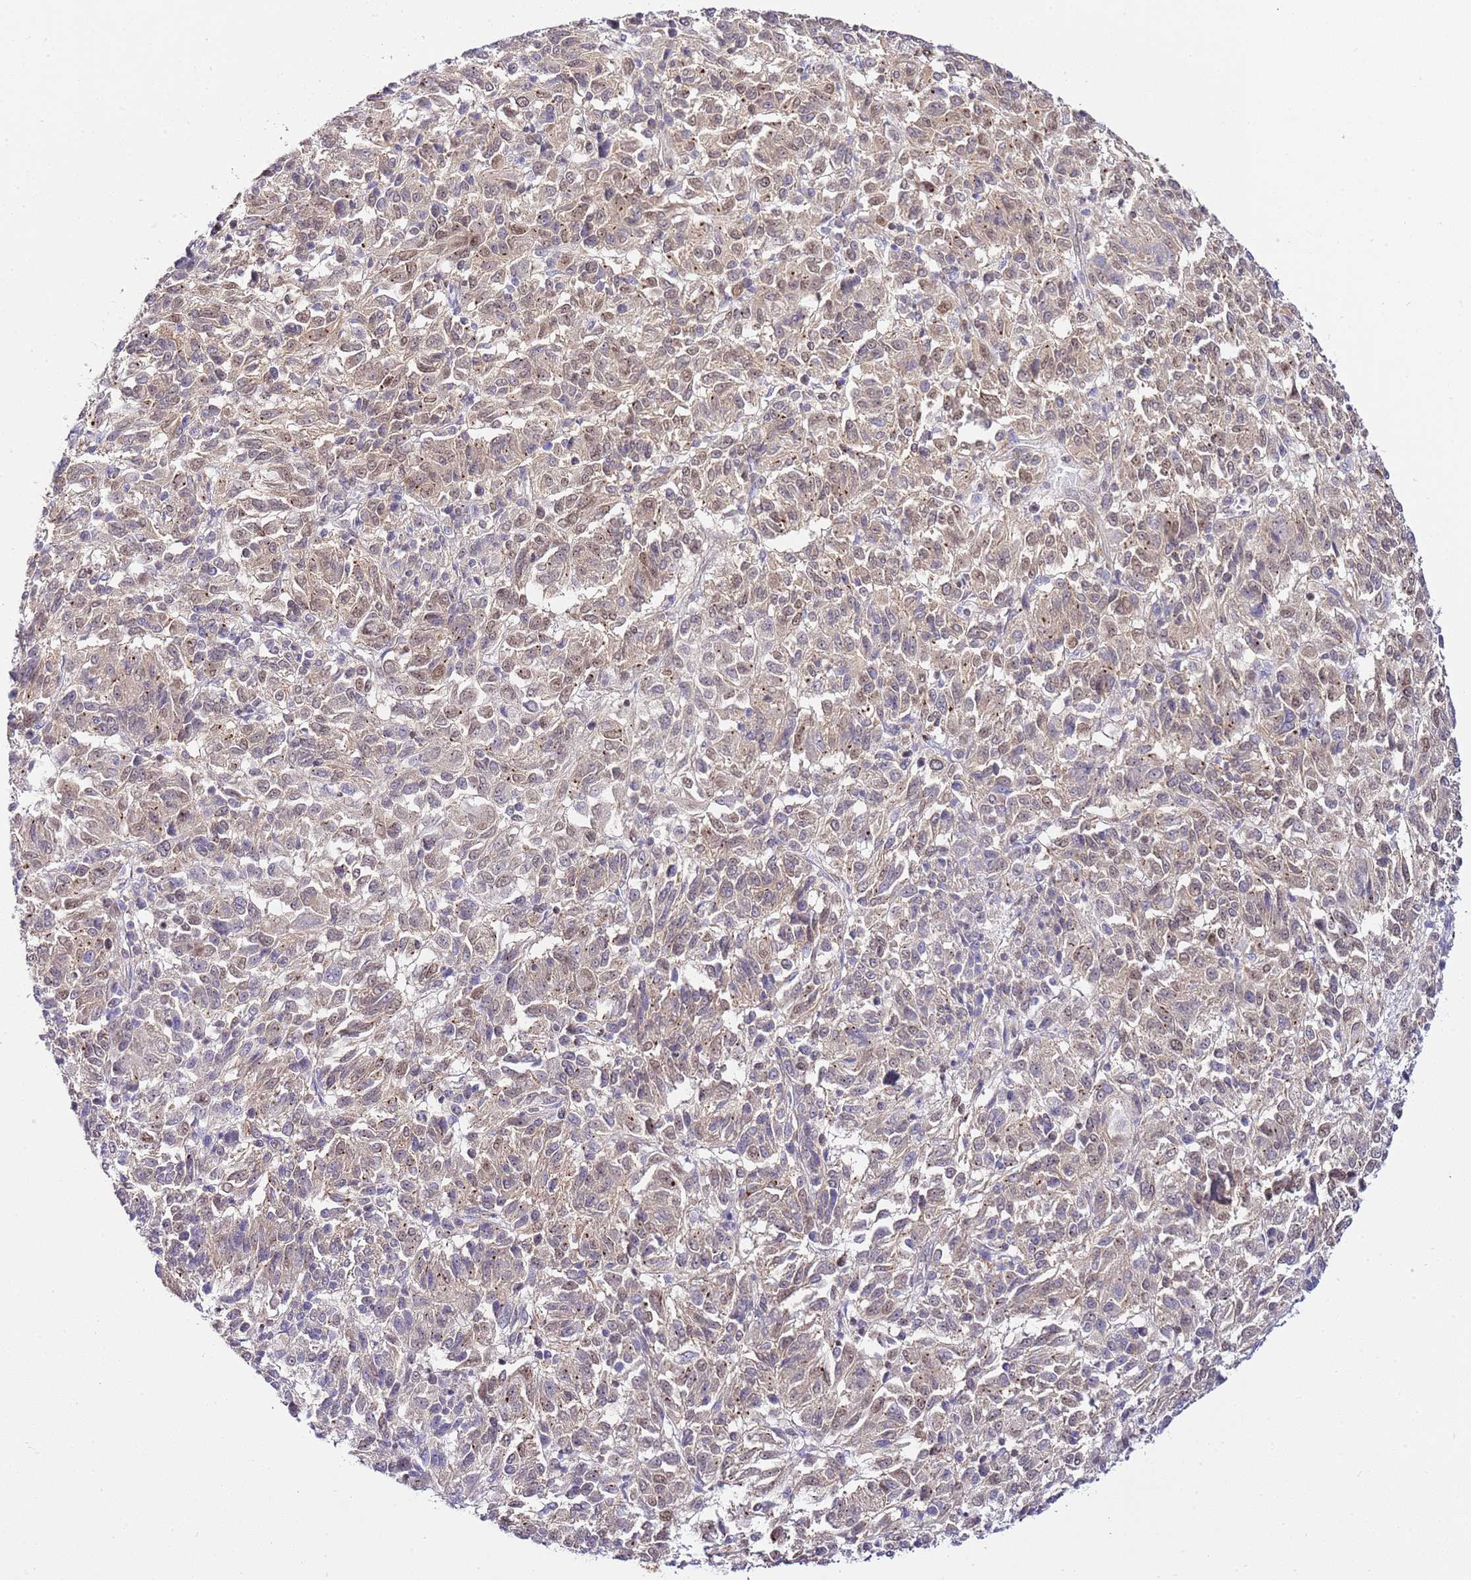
{"staining": {"intensity": "weak", "quantity": "<25%", "location": "nuclear"}, "tissue": "melanoma", "cell_type": "Tumor cells", "image_type": "cancer", "snomed": [{"axis": "morphology", "description": "Malignant melanoma, Metastatic site"}, {"axis": "topography", "description": "Lung"}], "caption": "Tumor cells are negative for brown protein staining in malignant melanoma (metastatic site).", "gene": "TRIM37", "patient": {"sex": "male", "age": 64}}